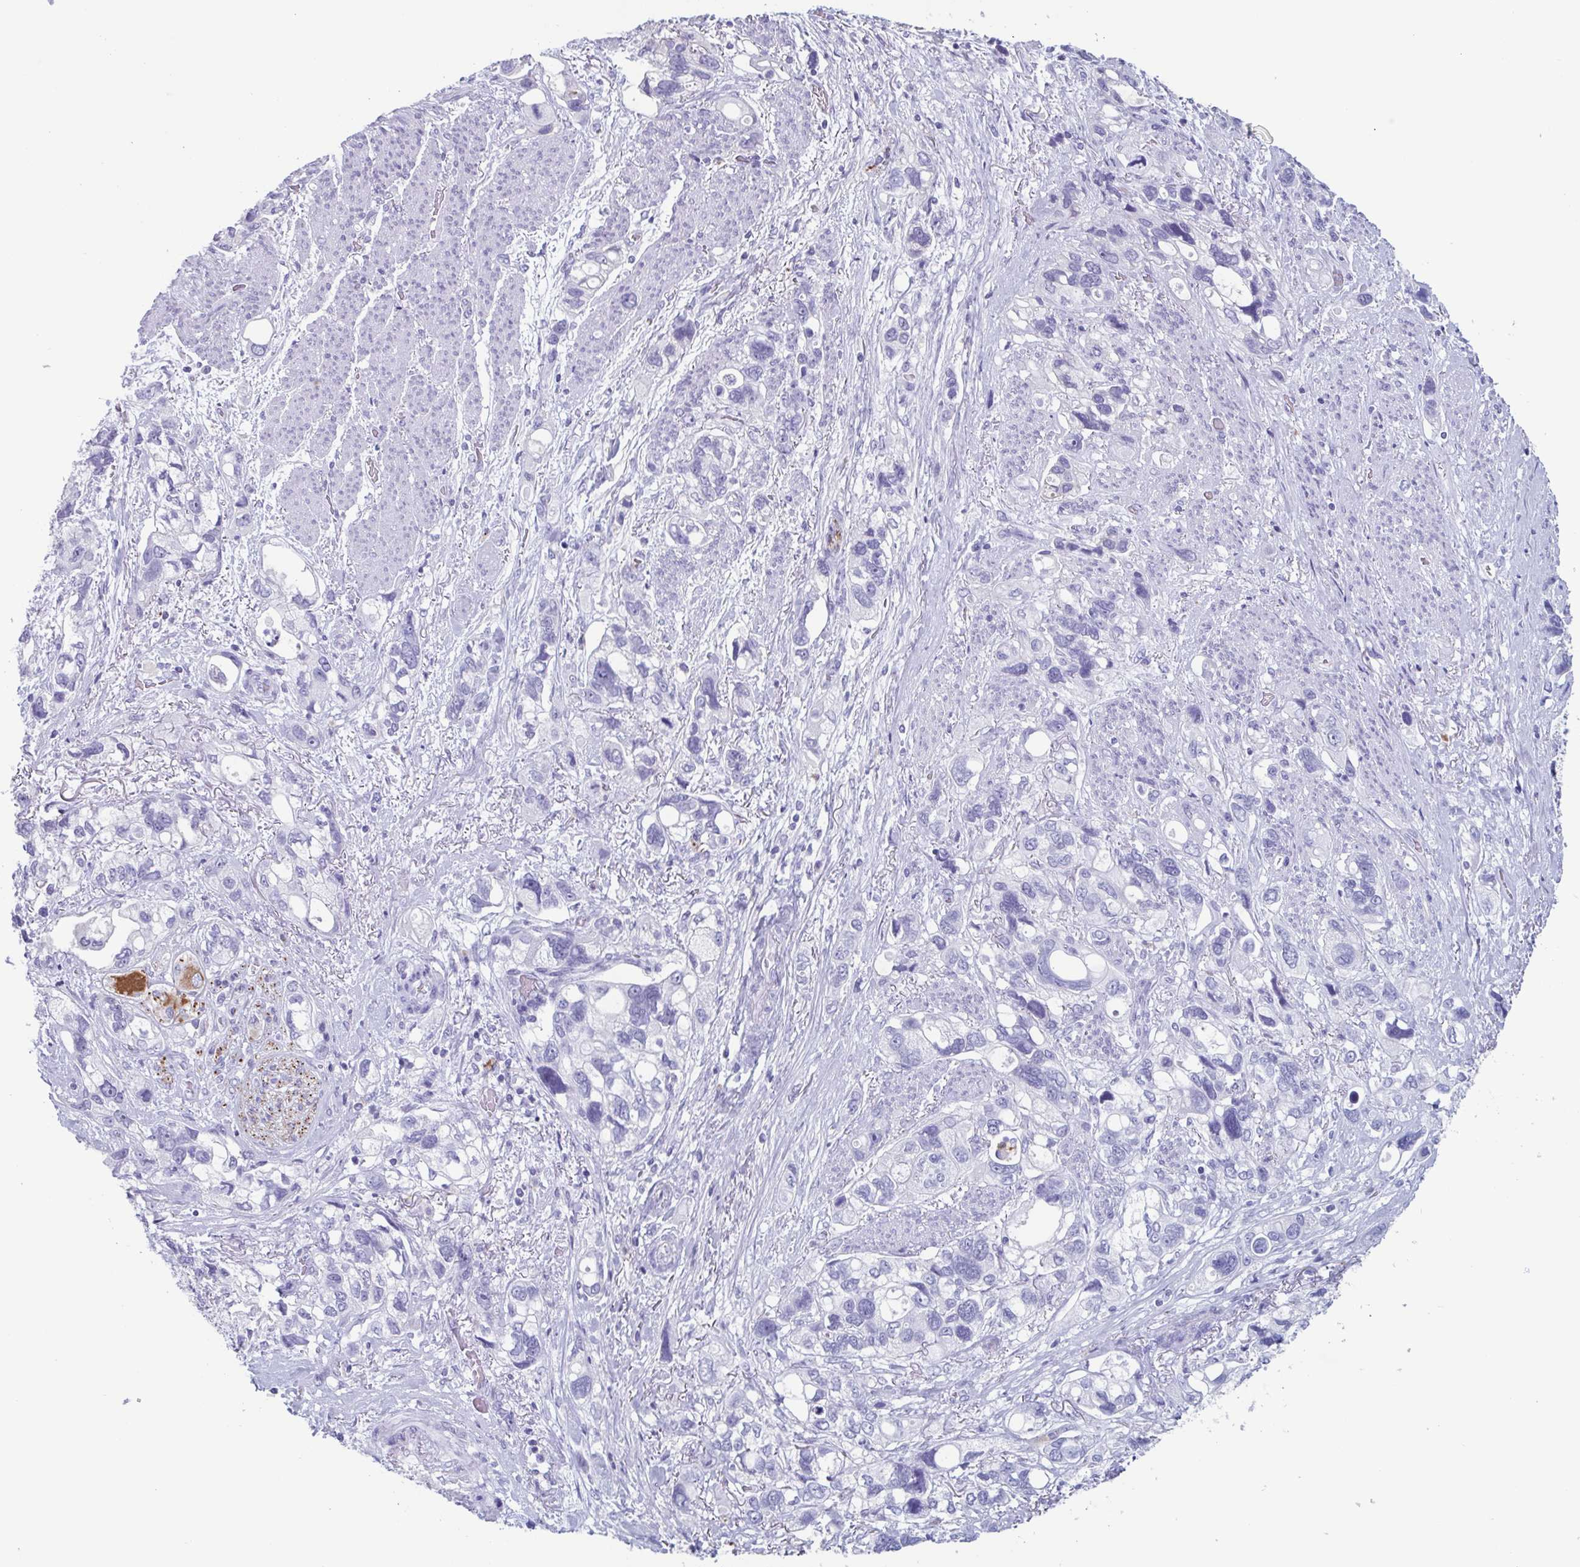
{"staining": {"intensity": "negative", "quantity": "none", "location": "none"}, "tissue": "stomach cancer", "cell_type": "Tumor cells", "image_type": "cancer", "snomed": [{"axis": "morphology", "description": "Adenocarcinoma, NOS"}, {"axis": "topography", "description": "Stomach, upper"}], "caption": "The immunohistochemistry (IHC) micrograph has no significant positivity in tumor cells of stomach adenocarcinoma tissue. (DAB (3,3'-diaminobenzidine) IHC, high magnification).", "gene": "BPI", "patient": {"sex": "female", "age": 81}}